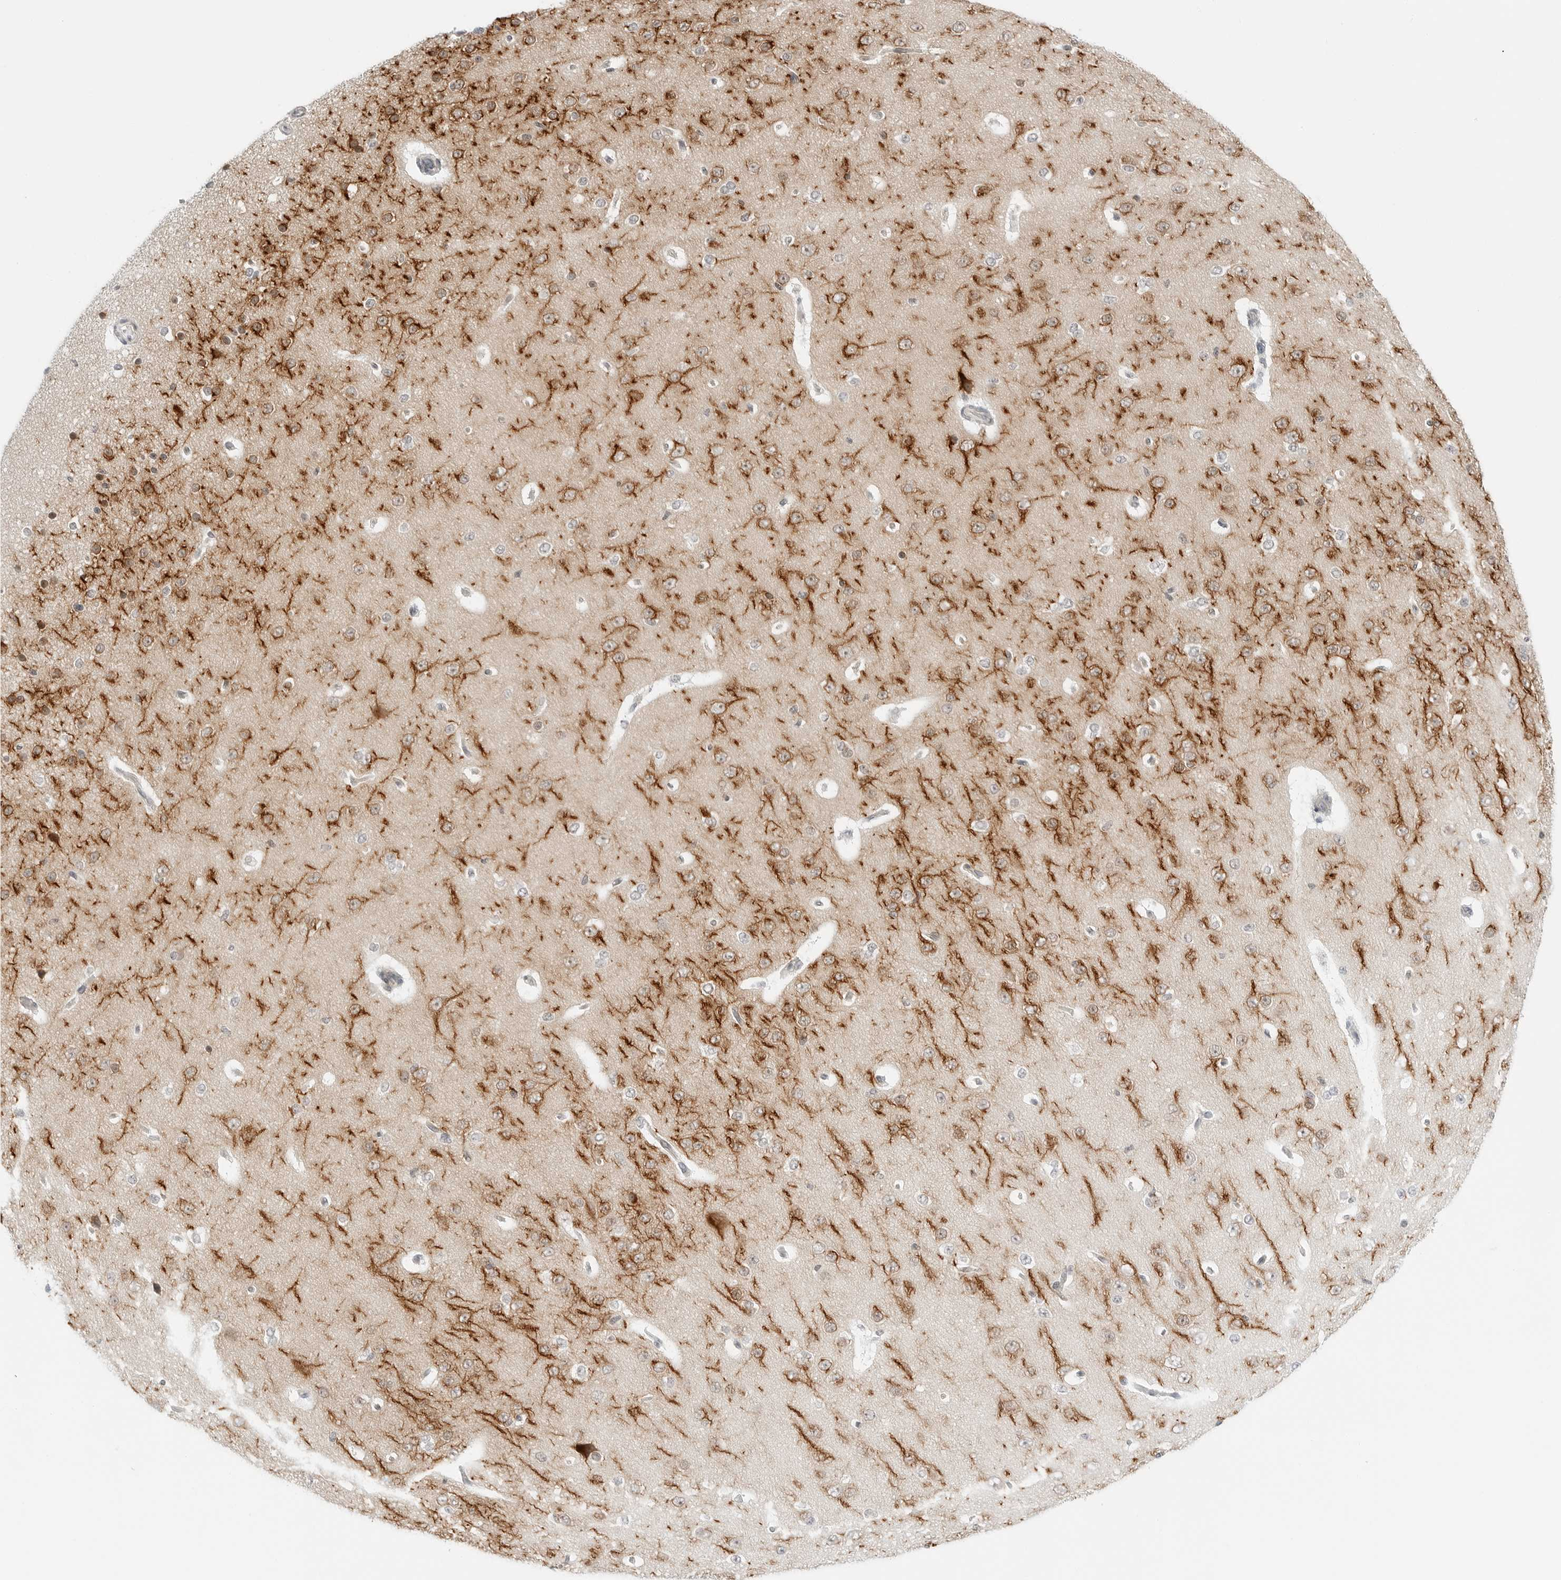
{"staining": {"intensity": "negative", "quantity": "none", "location": "none"}, "tissue": "cerebral cortex", "cell_type": "Endothelial cells", "image_type": "normal", "snomed": [{"axis": "morphology", "description": "Normal tissue, NOS"}, {"axis": "morphology", "description": "Developmental malformation"}, {"axis": "topography", "description": "Cerebral cortex"}], "caption": "DAB (3,3'-diaminobenzidine) immunohistochemical staining of benign human cerebral cortex shows no significant positivity in endothelial cells.", "gene": "CCSAP", "patient": {"sex": "female", "age": 30}}